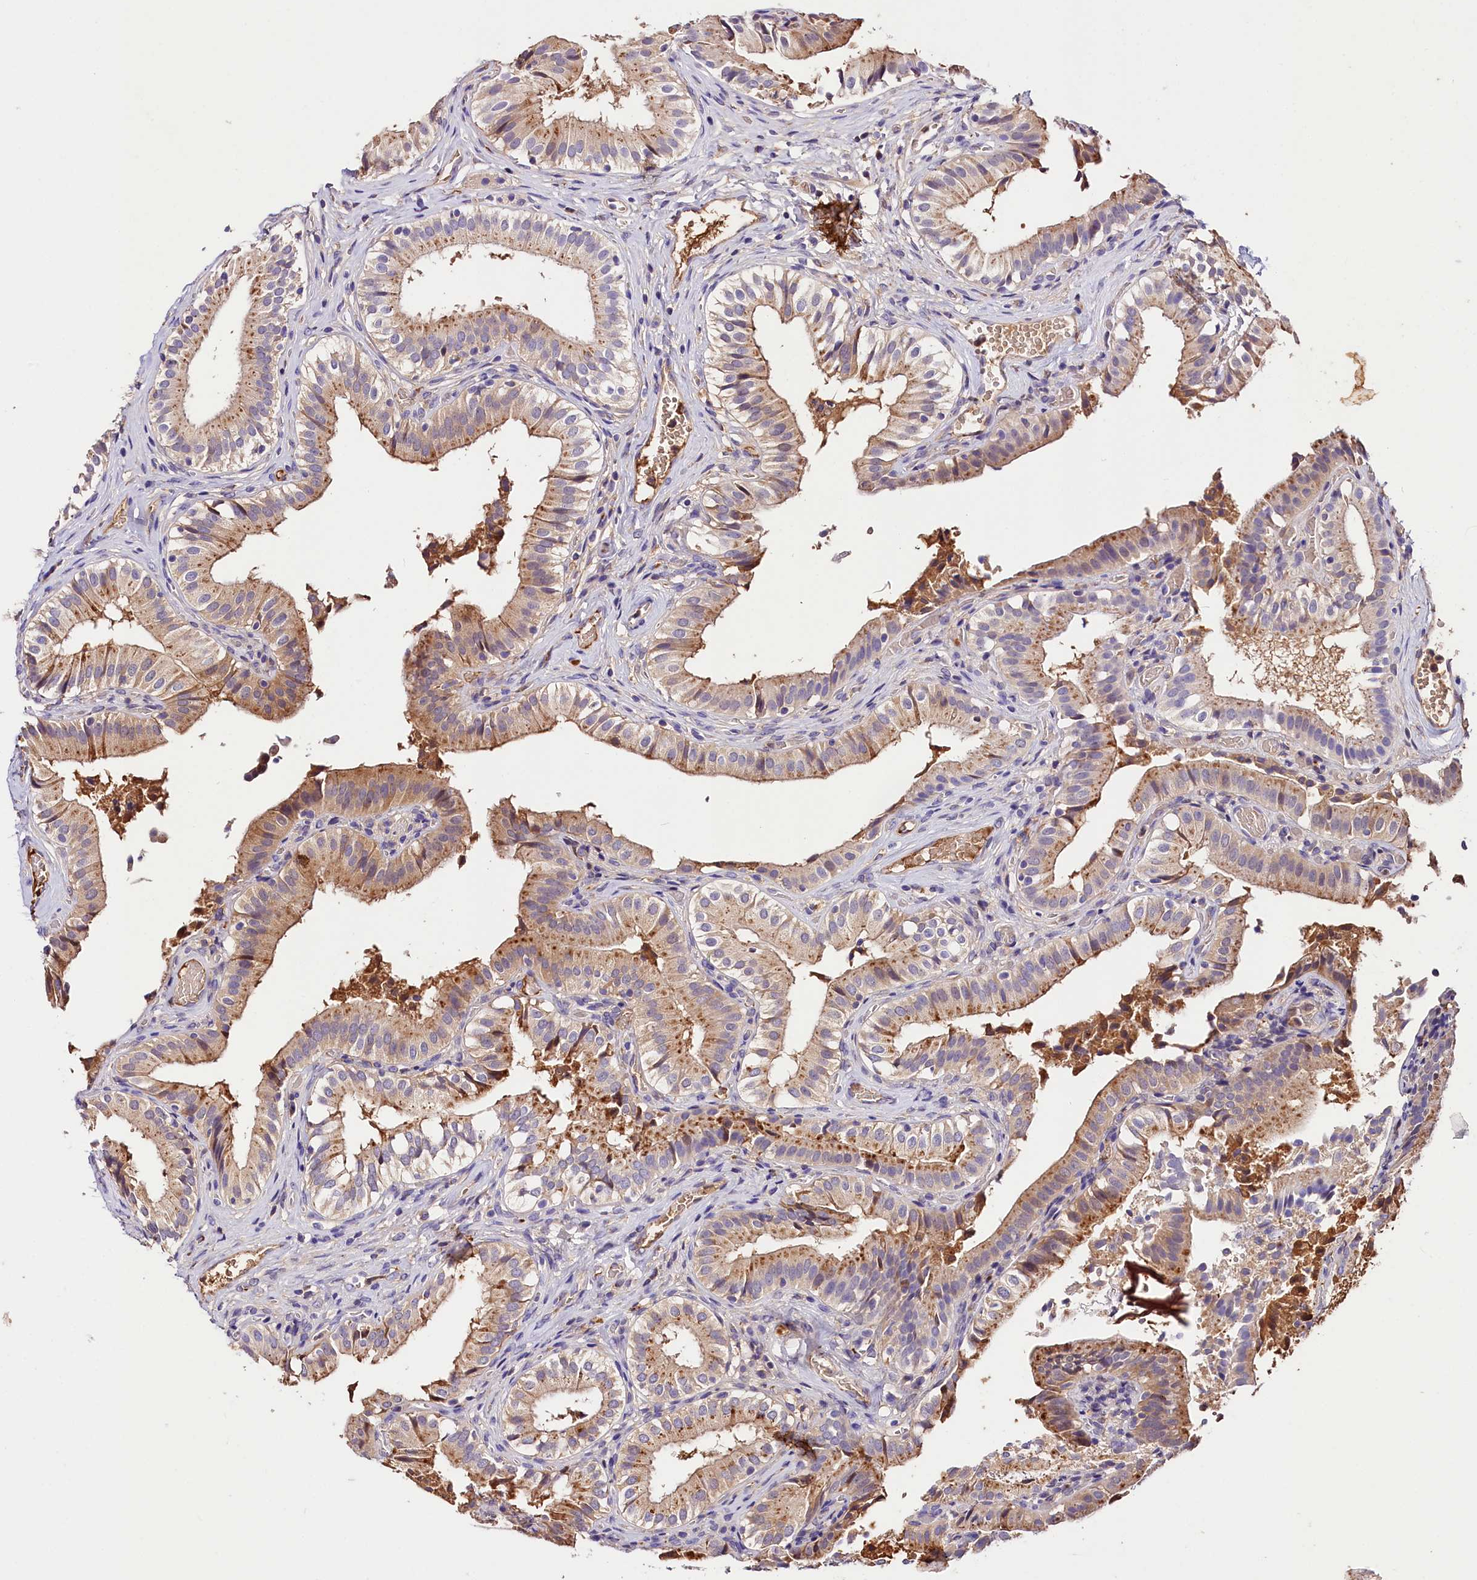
{"staining": {"intensity": "strong", "quantity": "<25%", "location": "cytoplasmic/membranous"}, "tissue": "gallbladder", "cell_type": "Glandular cells", "image_type": "normal", "snomed": [{"axis": "morphology", "description": "Normal tissue, NOS"}, {"axis": "topography", "description": "Gallbladder"}], "caption": "Immunohistochemistry (DAB (3,3'-diaminobenzidine)) staining of benign human gallbladder reveals strong cytoplasmic/membranous protein staining in about <25% of glandular cells.", "gene": "ARMC6", "patient": {"sex": "female", "age": 47}}